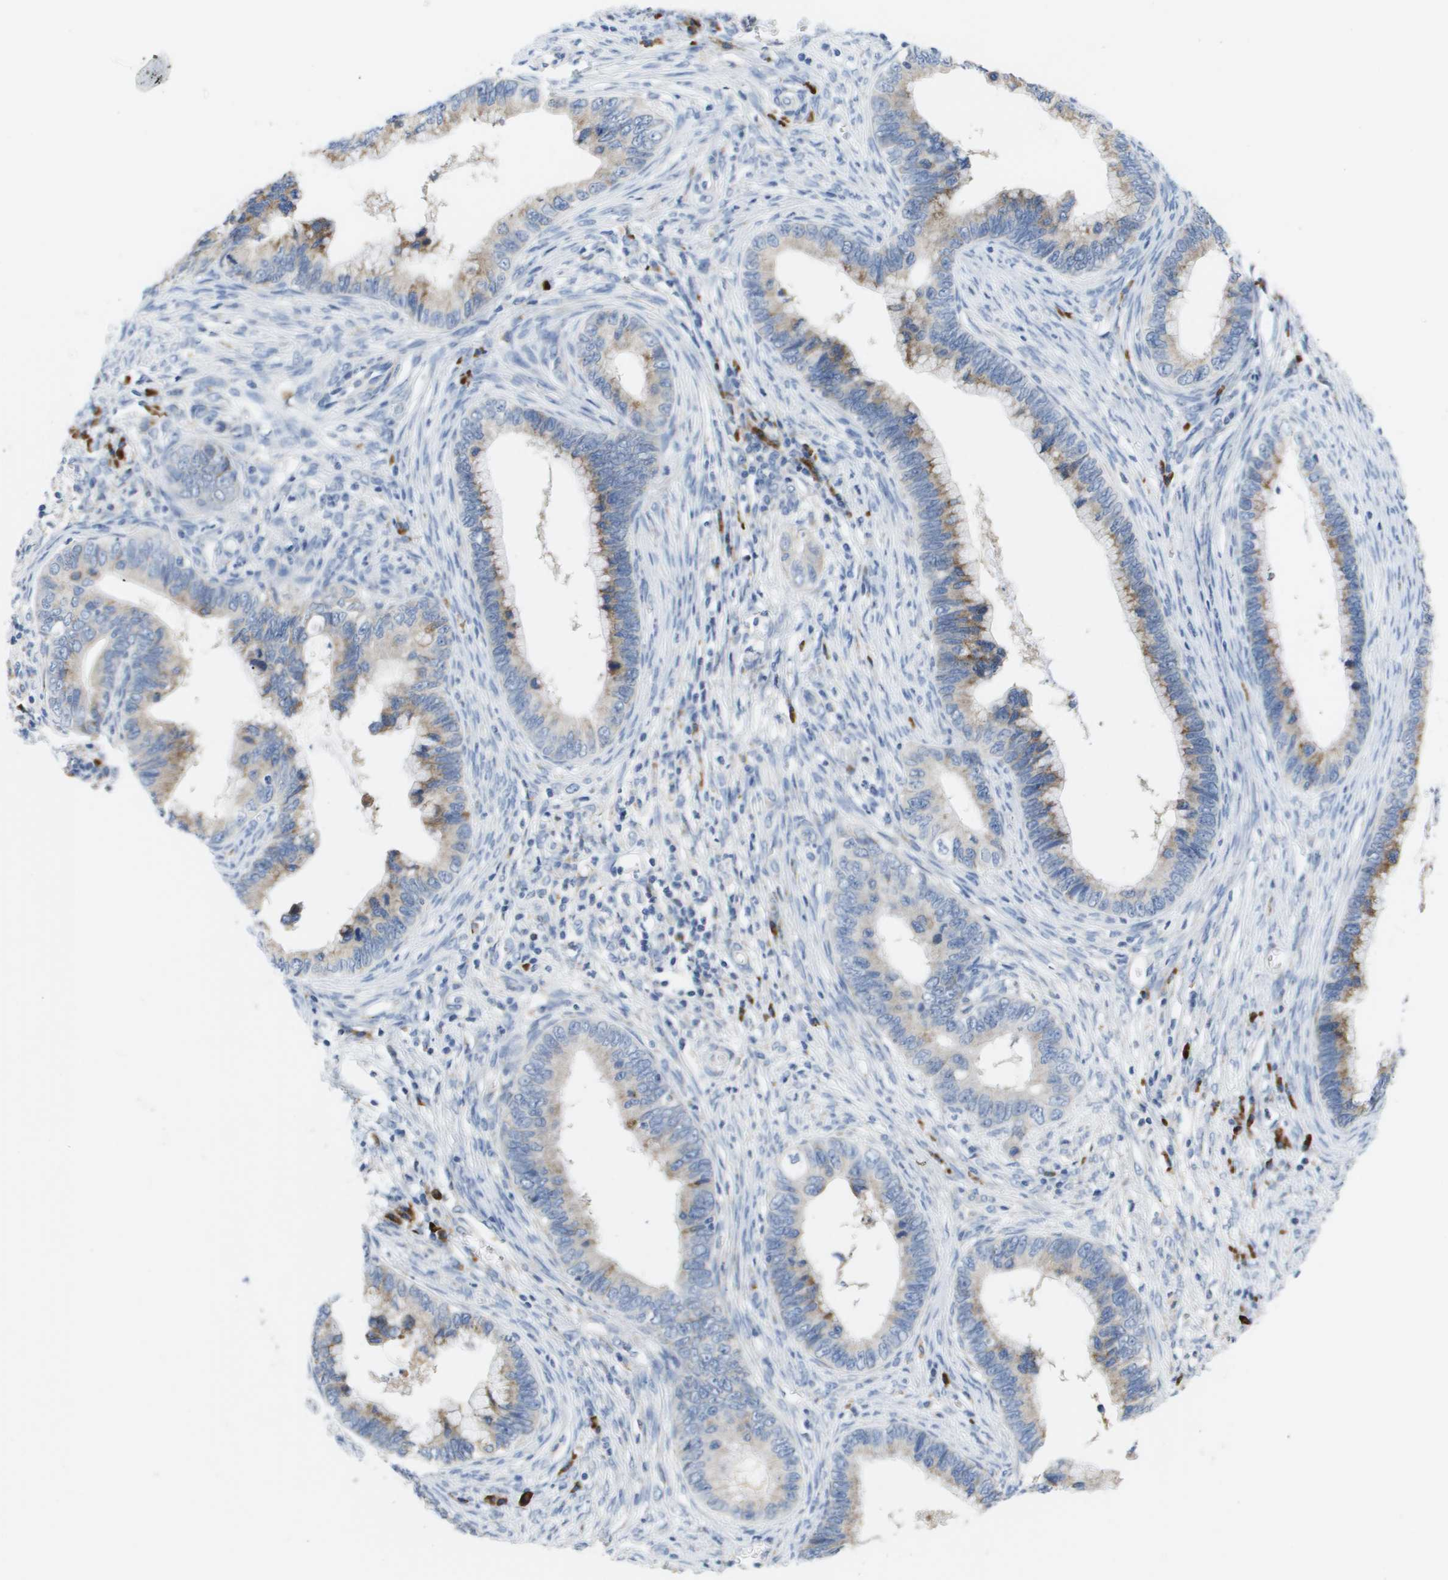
{"staining": {"intensity": "moderate", "quantity": "25%-75%", "location": "cytoplasmic/membranous"}, "tissue": "cervical cancer", "cell_type": "Tumor cells", "image_type": "cancer", "snomed": [{"axis": "morphology", "description": "Adenocarcinoma, NOS"}, {"axis": "topography", "description": "Cervix"}], "caption": "Cervical cancer stained with immunohistochemistry reveals moderate cytoplasmic/membranous staining in about 25%-75% of tumor cells.", "gene": "CD3G", "patient": {"sex": "female", "age": 44}}